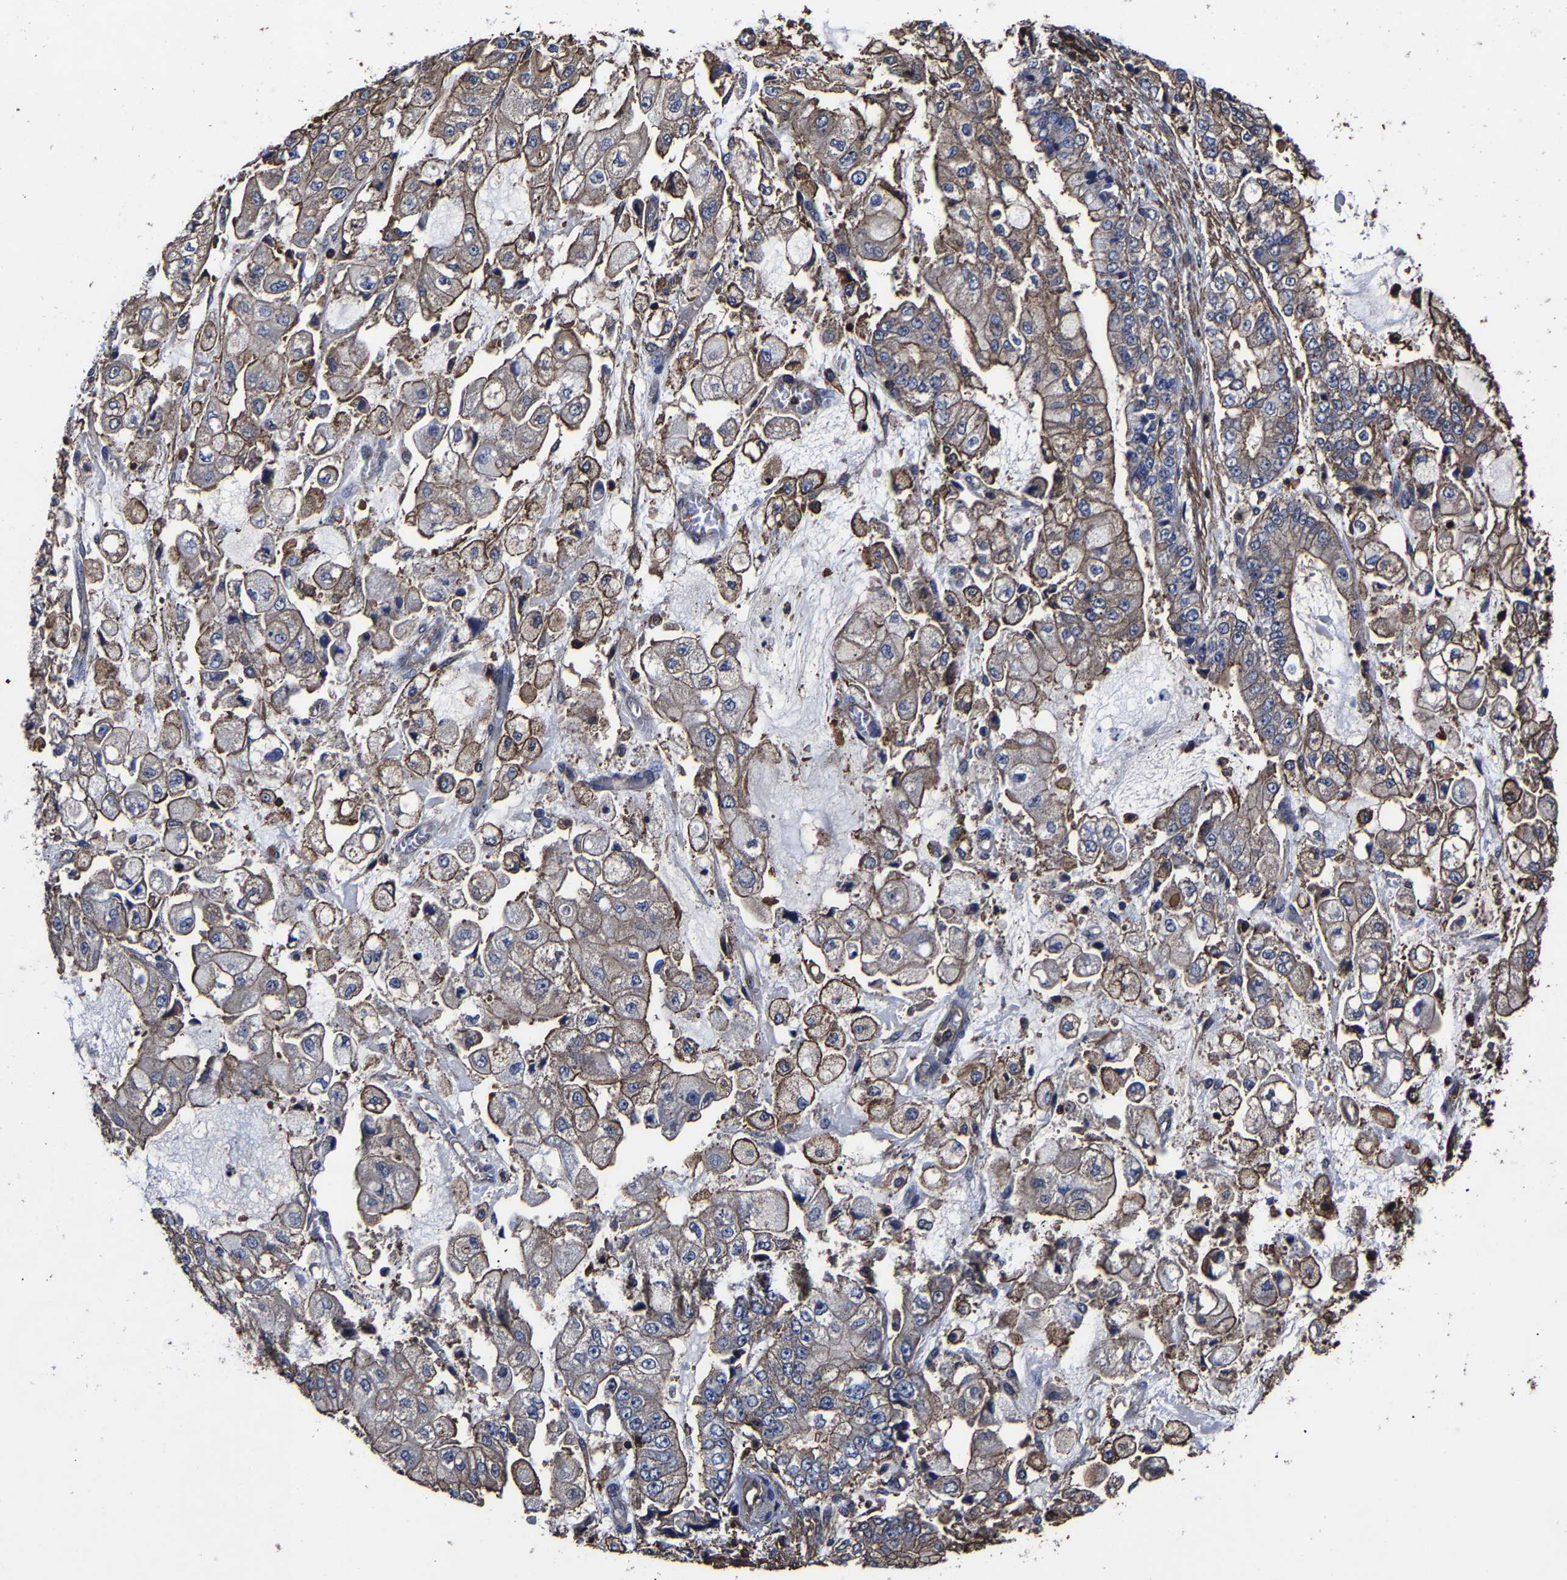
{"staining": {"intensity": "moderate", "quantity": ">75%", "location": "cytoplasmic/membranous"}, "tissue": "stomach cancer", "cell_type": "Tumor cells", "image_type": "cancer", "snomed": [{"axis": "morphology", "description": "Adenocarcinoma, NOS"}, {"axis": "topography", "description": "Stomach"}], "caption": "Immunohistochemistry staining of stomach cancer (adenocarcinoma), which exhibits medium levels of moderate cytoplasmic/membranous expression in approximately >75% of tumor cells indicating moderate cytoplasmic/membranous protein positivity. The staining was performed using DAB (brown) for protein detection and nuclei were counterstained in hematoxylin (blue).", "gene": "SSH3", "patient": {"sex": "male", "age": 76}}